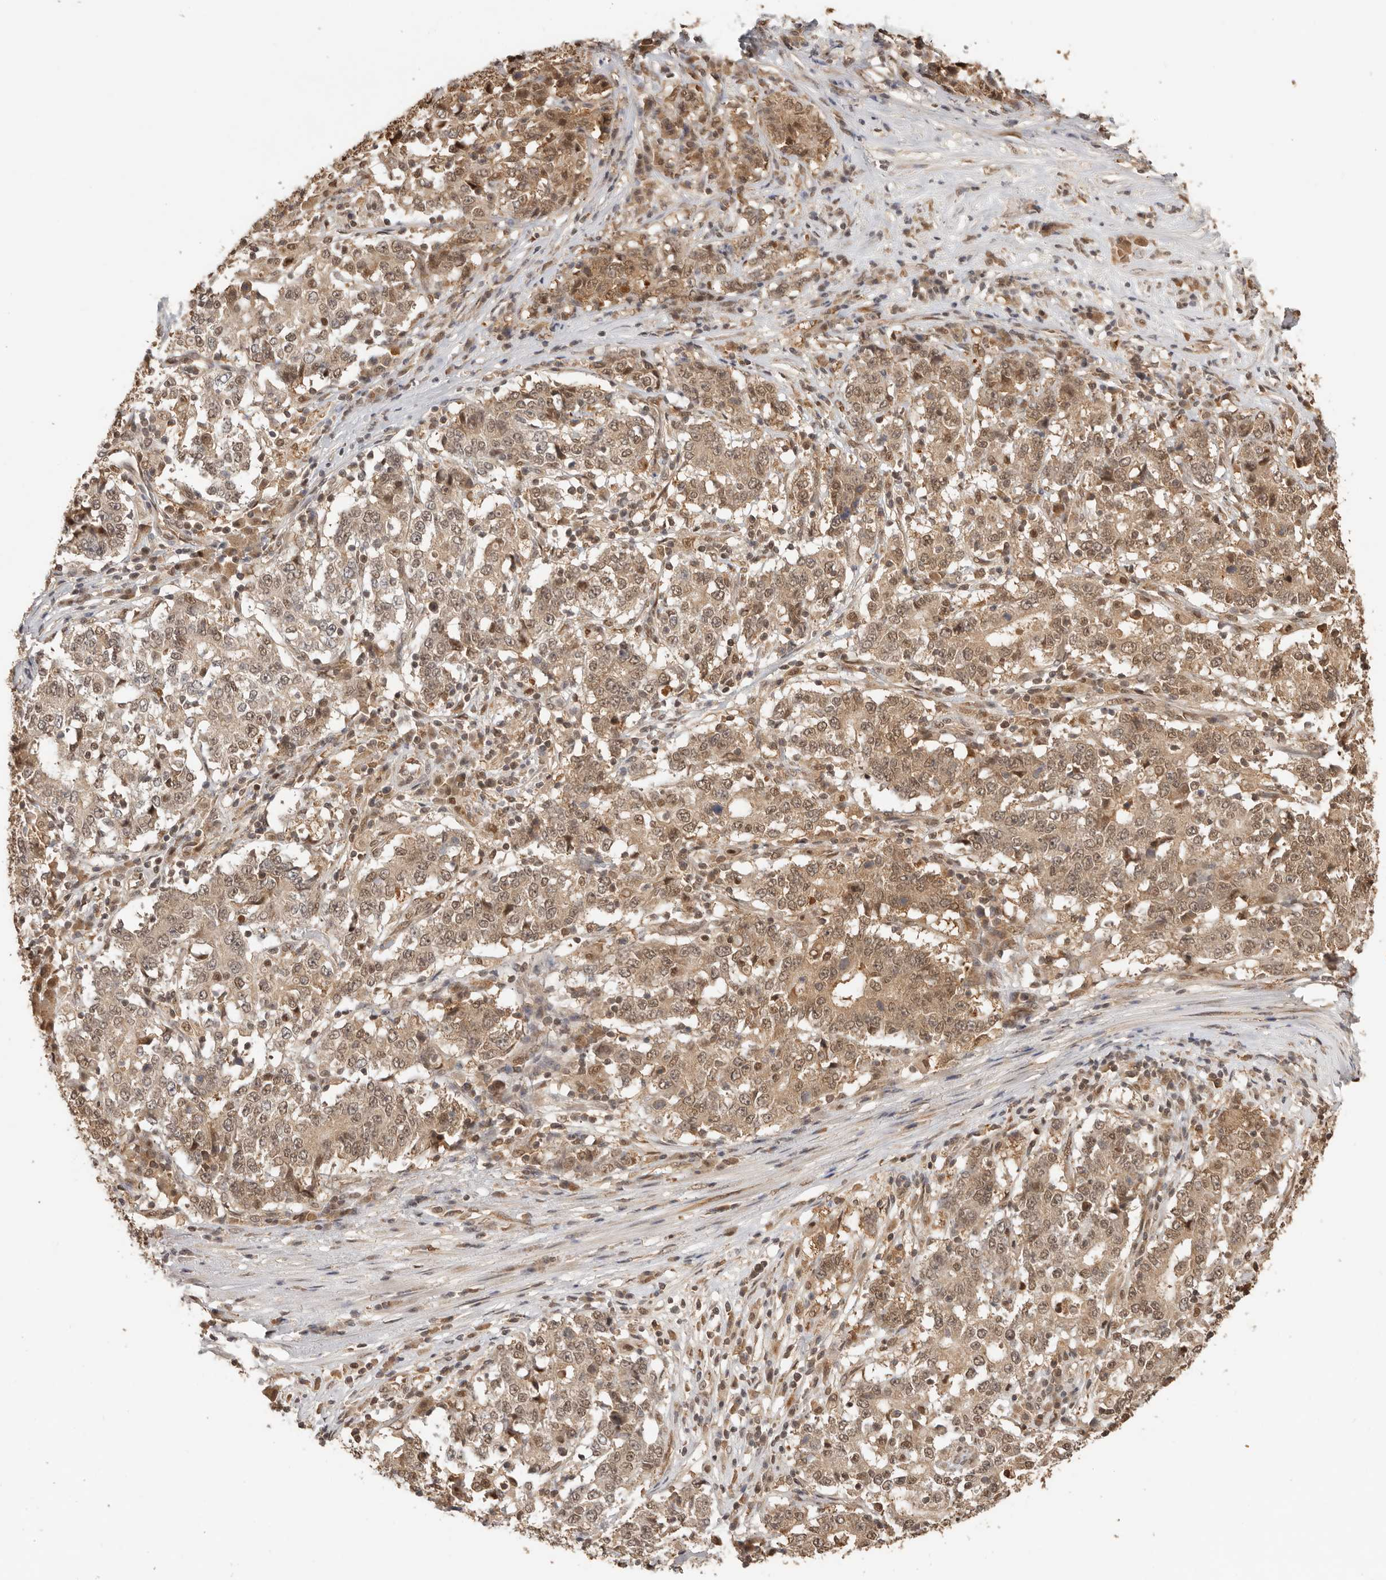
{"staining": {"intensity": "moderate", "quantity": ">75%", "location": "cytoplasmic/membranous,nuclear"}, "tissue": "stomach cancer", "cell_type": "Tumor cells", "image_type": "cancer", "snomed": [{"axis": "morphology", "description": "Adenocarcinoma, NOS"}, {"axis": "topography", "description": "Stomach"}], "caption": "Human stomach cancer (adenocarcinoma) stained with a brown dye reveals moderate cytoplasmic/membranous and nuclear positive staining in about >75% of tumor cells.", "gene": "PSMA5", "patient": {"sex": "male", "age": 59}}